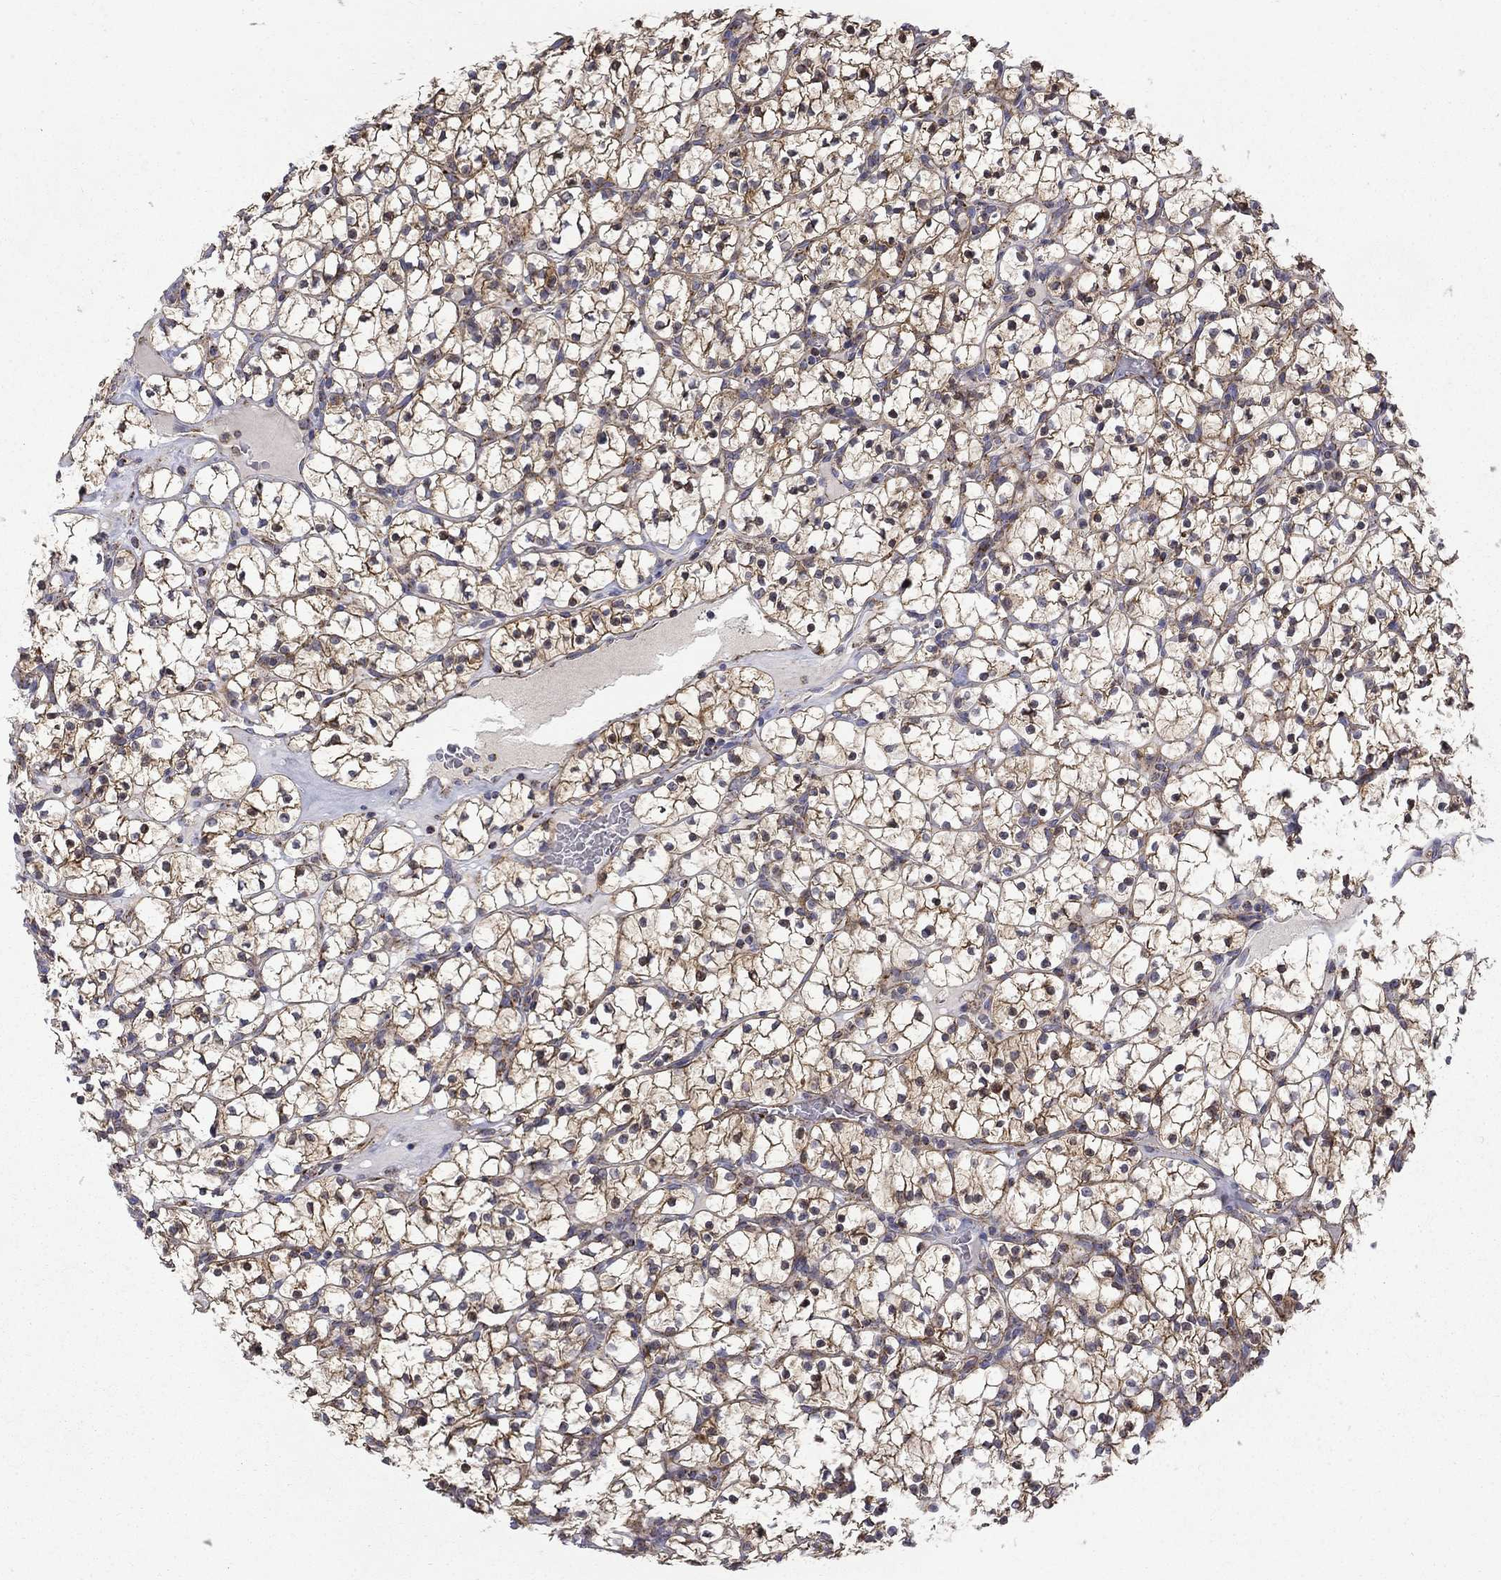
{"staining": {"intensity": "moderate", "quantity": ">75%", "location": "cytoplasmic/membranous"}, "tissue": "renal cancer", "cell_type": "Tumor cells", "image_type": "cancer", "snomed": [{"axis": "morphology", "description": "Adenocarcinoma, NOS"}, {"axis": "topography", "description": "Kidney"}], "caption": "Immunohistochemical staining of renal adenocarcinoma exhibits moderate cytoplasmic/membranous protein expression in approximately >75% of tumor cells.", "gene": "PCBP3", "patient": {"sex": "female", "age": 89}}